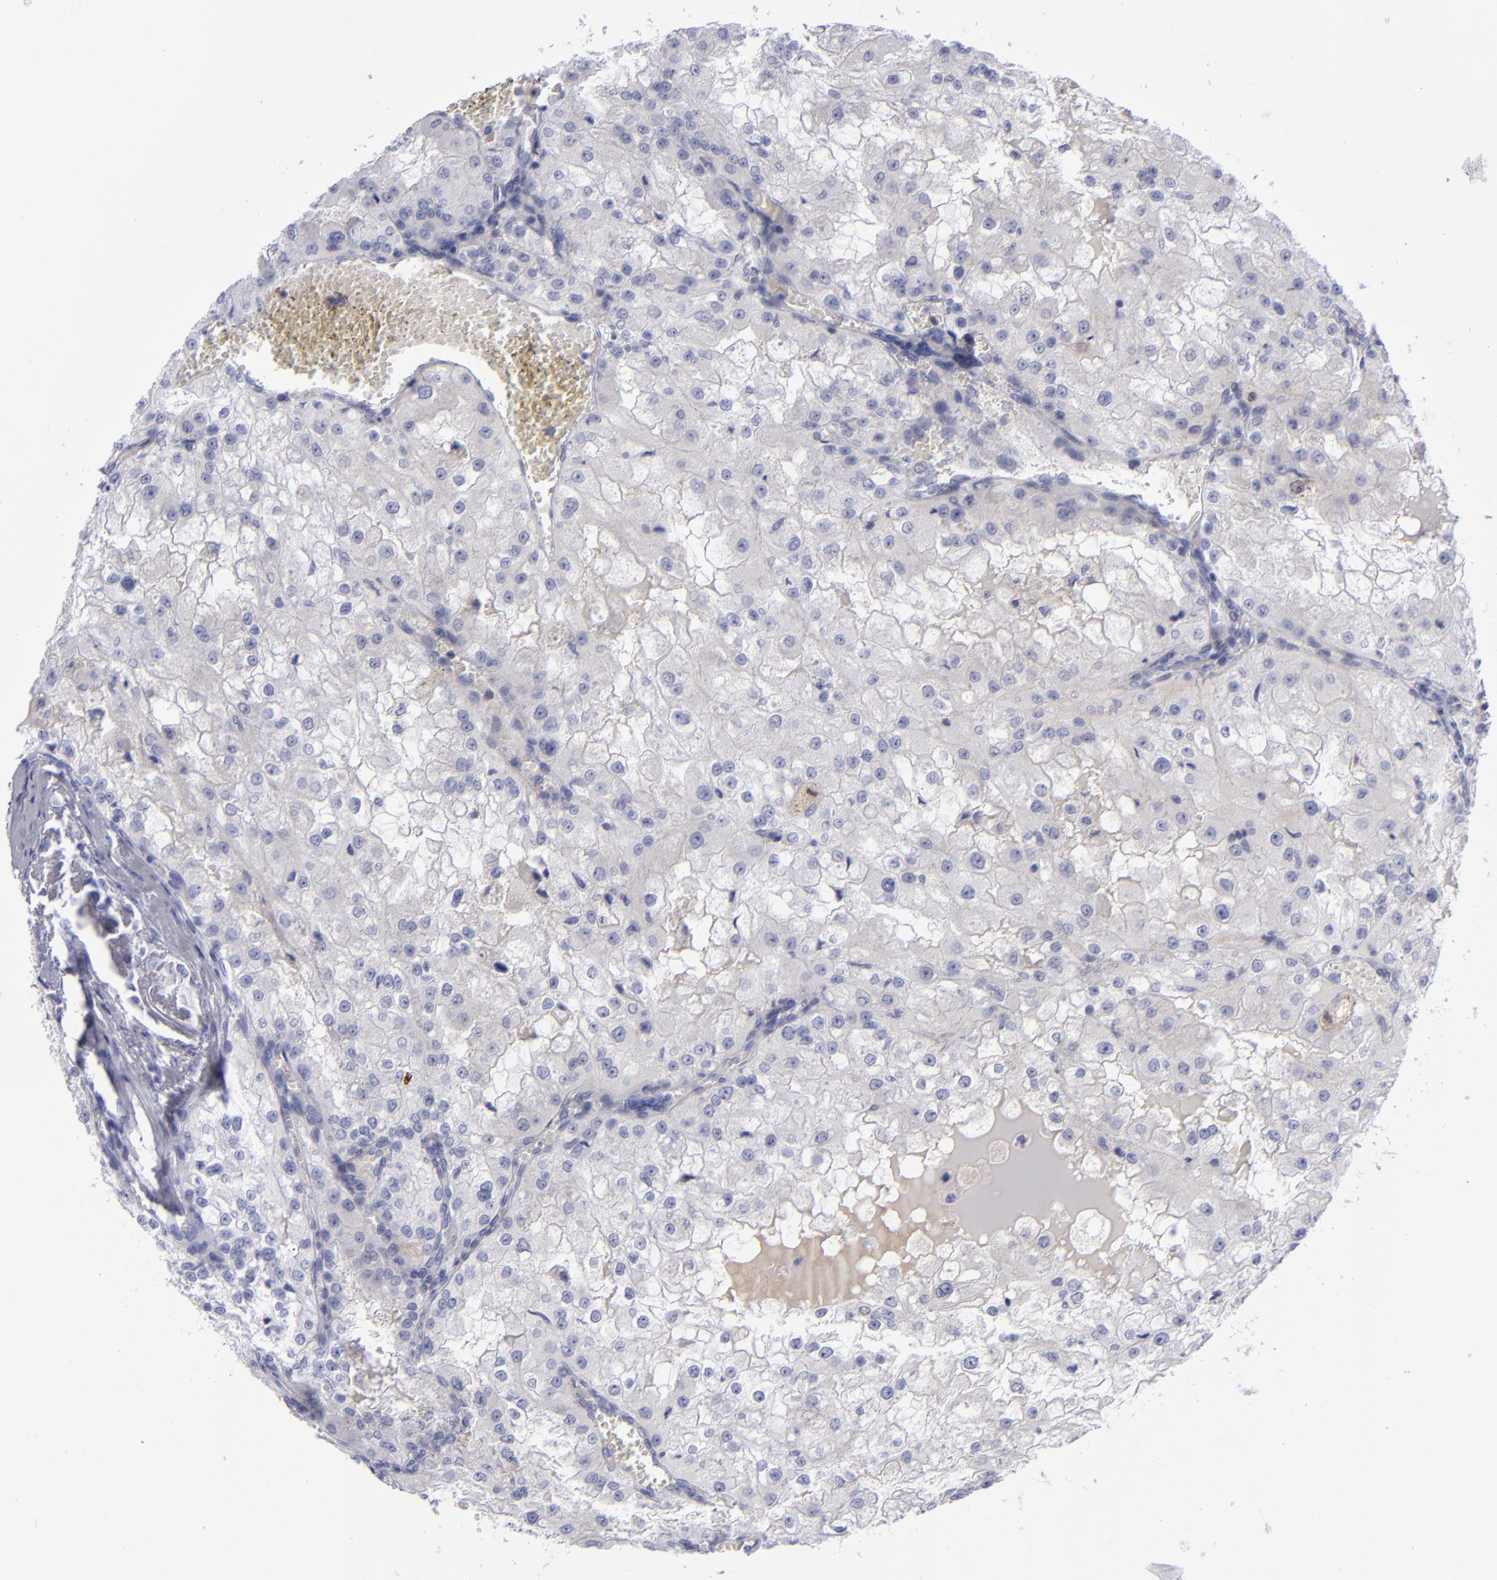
{"staining": {"intensity": "weak", "quantity": "<25%", "location": "nuclear"}, "tissue": "renal cancer", "cell_type": "Tumor cells", "image_type": "cancer", "snomed": [{"axis": "morphology", "description": "Adenocarcinoma, NOS"}, {"axis": "topography", "description": "Kidney"}], "caption": "Photomicrograph shows no significant protein staining in tumor cells of renal cancer (adenocarcinoma).", "gene": "AURKA", "patient": {"sex": "female", "age": 74}}